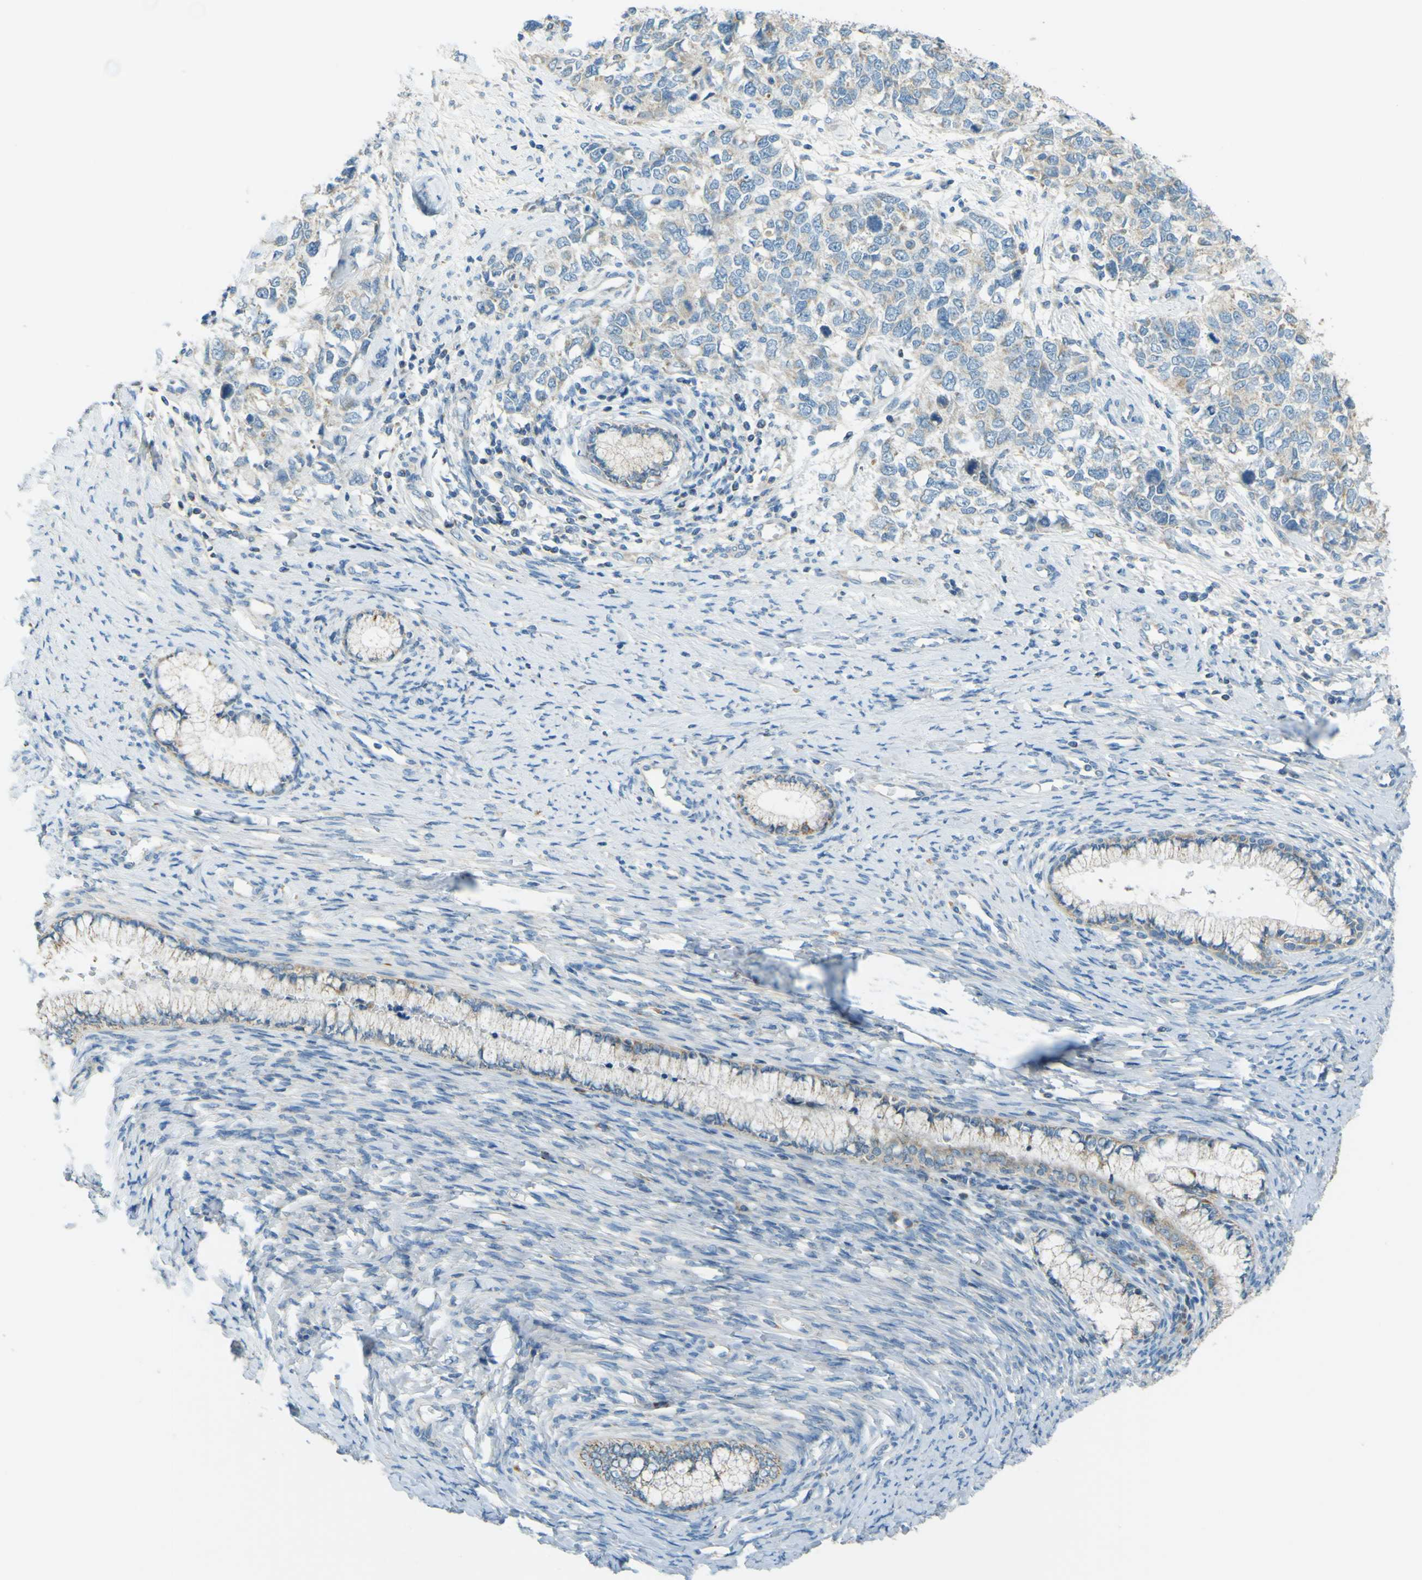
{"staining": {"intensity": "negative", "quantity": "none", "location": "none"}, "tissue": "cervical cancer", "cell_type": "Tumor cells", "image_type": "cancer", "snomed": [{"axis": "morphology", "description": "Squamous cell carcinoma, NOS"}, {"axis": "topography", "description": "Cervix"}], "caption": "This is an immunohistochemistry image of cervical cancer. There is no positivity in tumor cells.", "gene": "FKTN", "patient": {"sex": "female", "age": 63}}